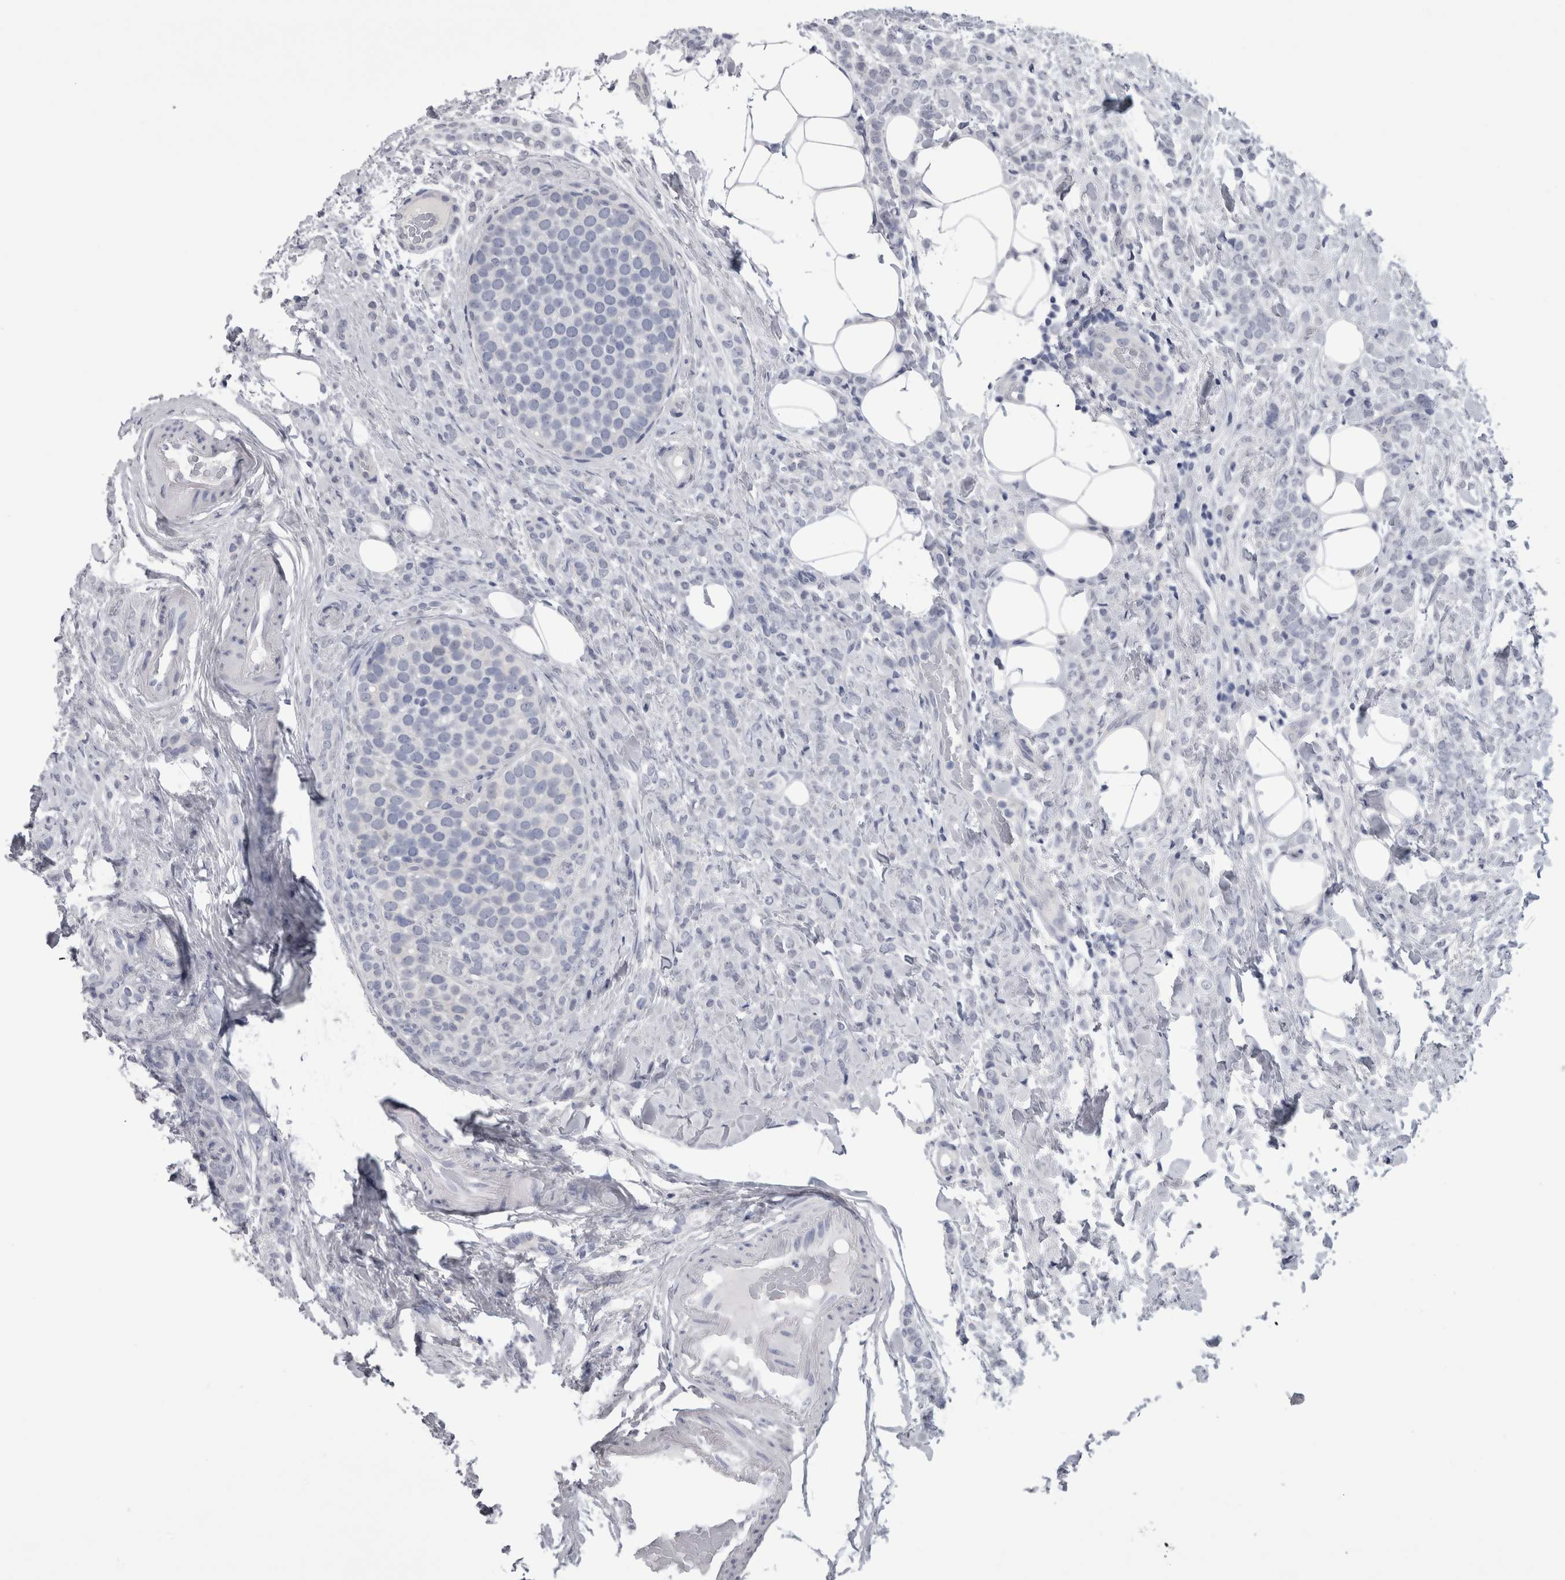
{"staining": {"intensity": "negative", "quantity": "none", "location": "none"}, "tissue": "breast cancer", "cell_type": "Tumor cells", "image_type": "cancer", "snomed": [{"axis": "morphology", "description": "Lobular carcinoma"}, {"axis": "topography", "description": "Breast"}], "caption": "Immunohistochemistry (IHC) photomicrograph of human breast cancer (lobular carcinoma) stained for a protein (brown), which displays no expression in tumor cells.", "gene": "AFMID", "patient": {"sex": "female", "age": 50}}